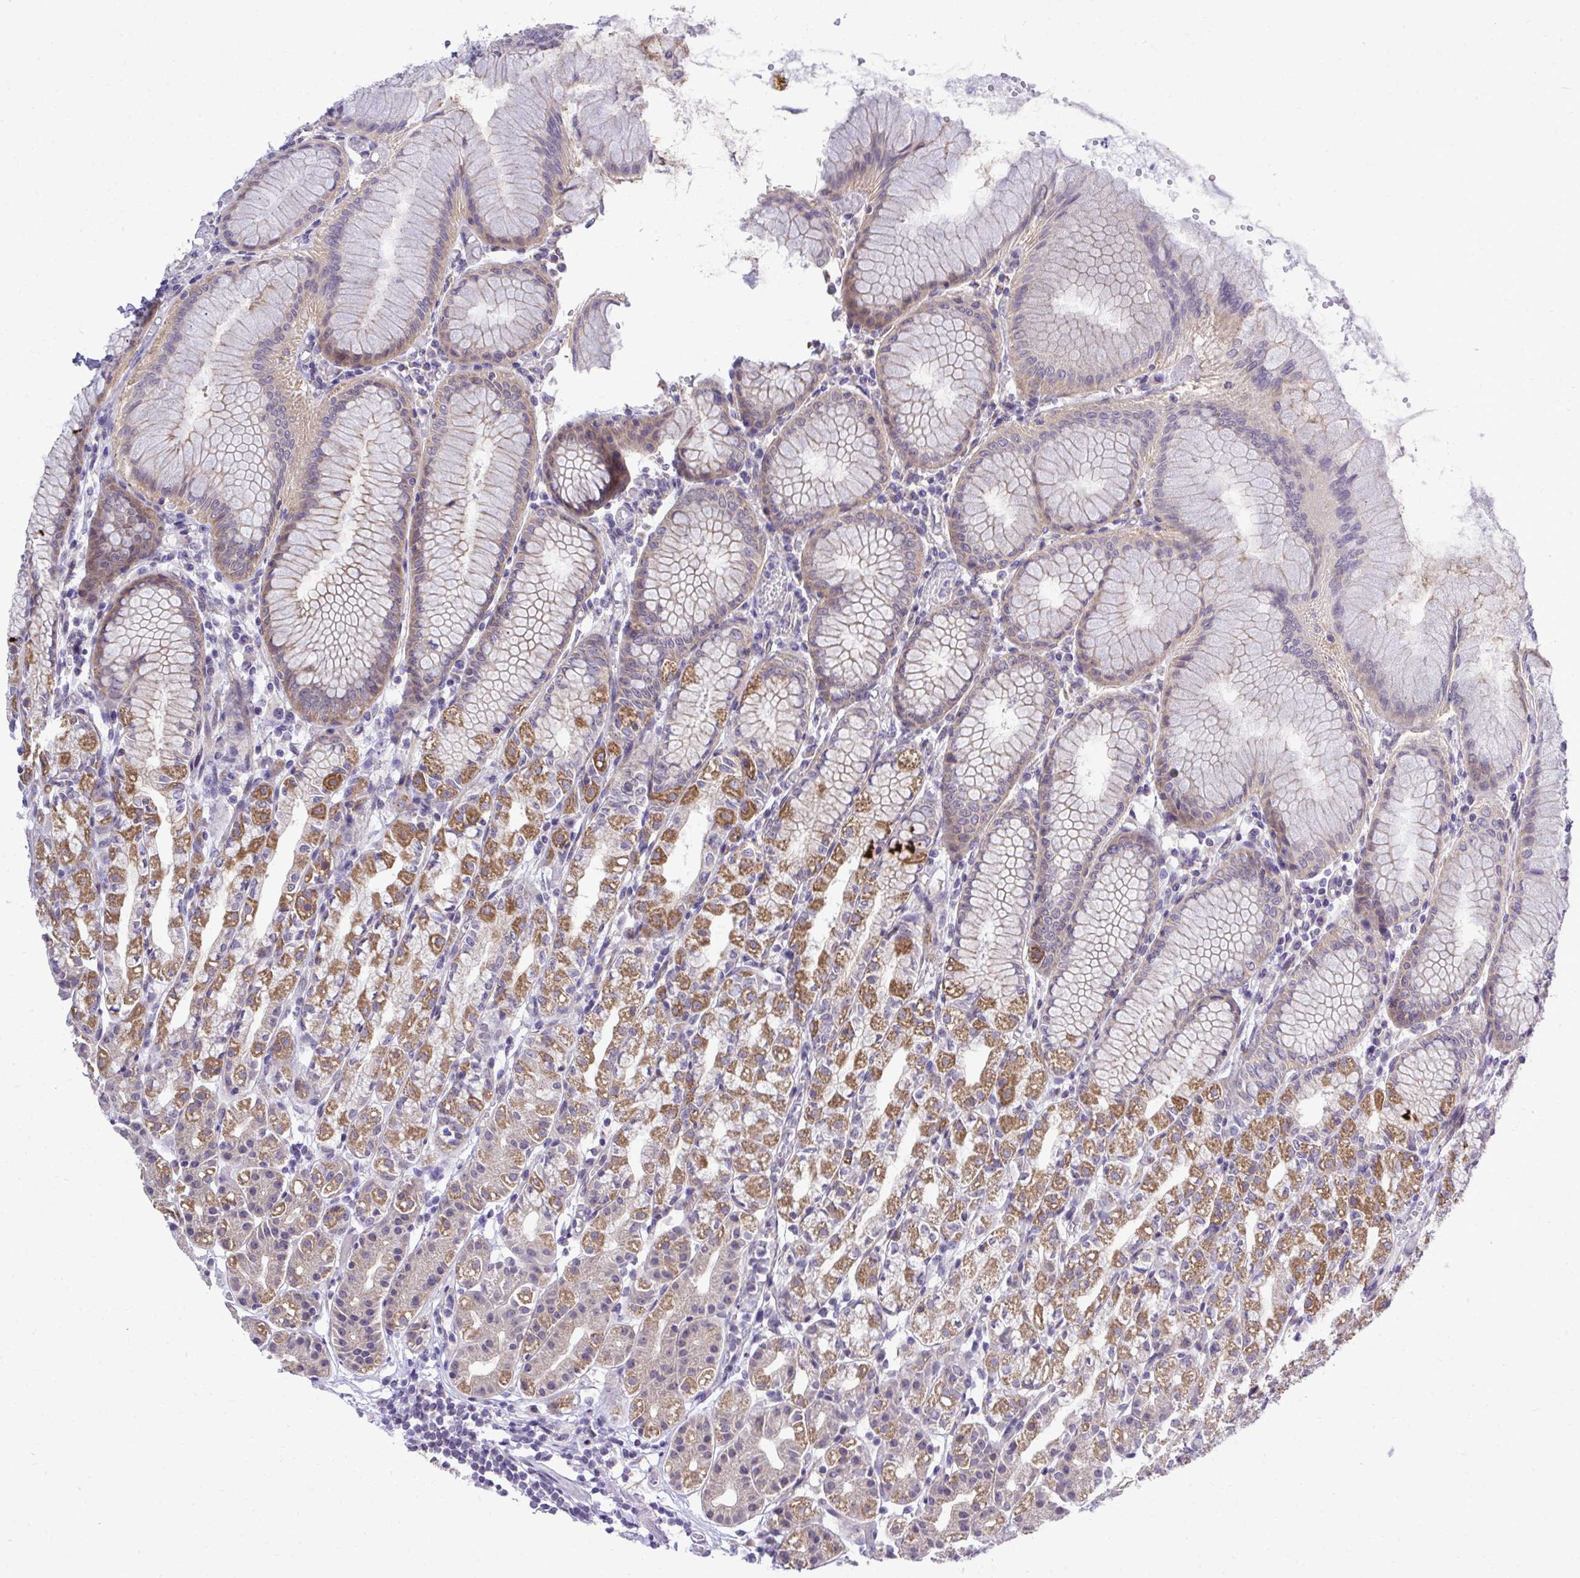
{"staining": {"intensity": "moderate", "quantity": "25%-75%", "location": "cytoplasmic/membranous"}, "tissue": "stomach", "cell_type": "Glandular cells", "image_type": "normal", "snomed": [{"axis": "morphology", "description": "Normal tissue, NOS"}, {"axis": "topography", "description": "Stomach"}], "caption": "Brown immunohistochemical staining in normal human stomach shows moderate cytoplasmic/membranous positivity in approximately 25%-75% of glandular cells.", "gene": "XAF1", "patient": {"sex": "female", "age": 57}}